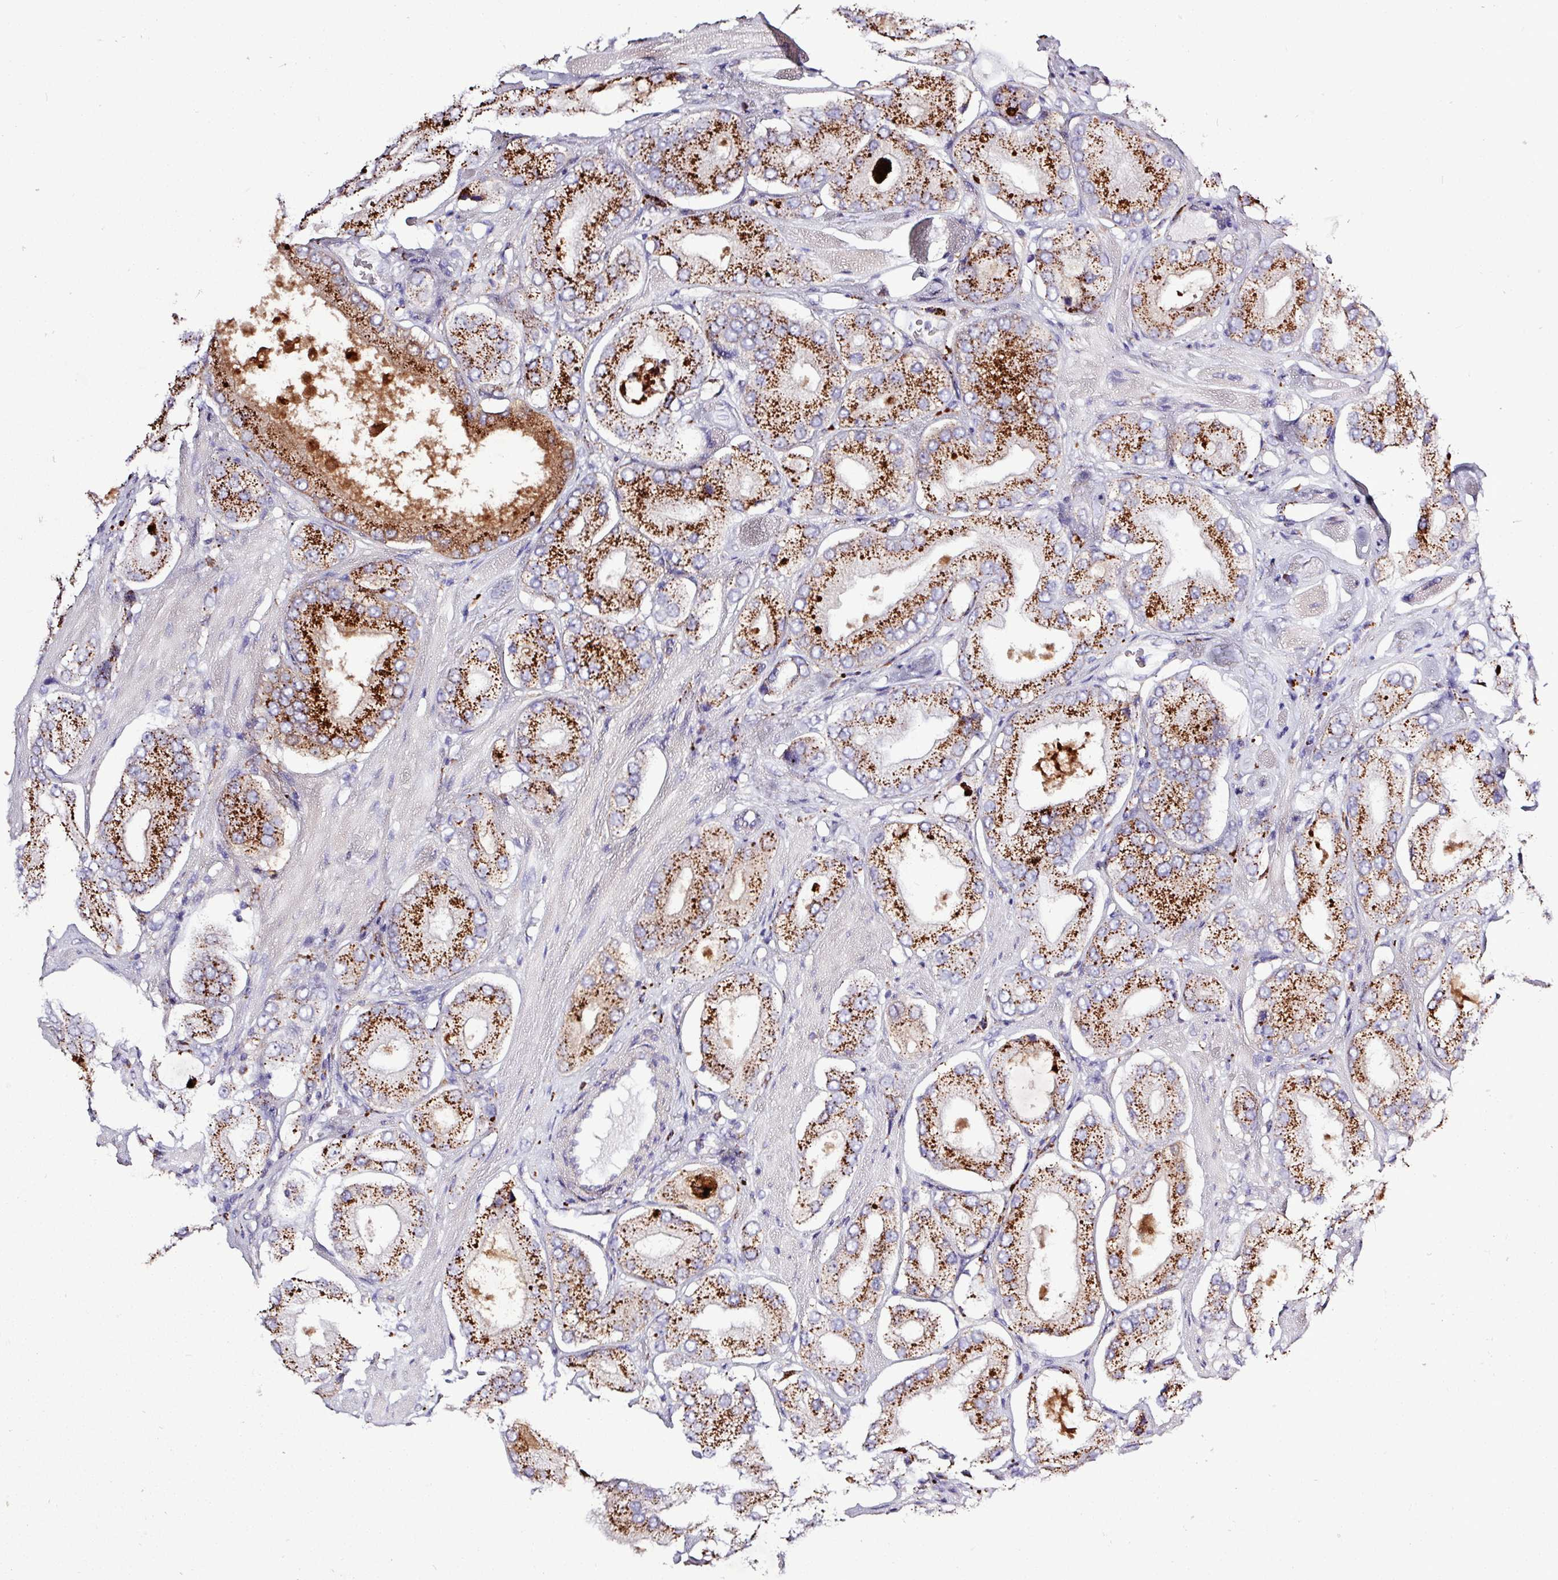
{"staining": {"intensity": "strong", "quantity": ">75%", "location": "cytoplasmic/membranous"}, "tissue": "prostate cancer", "cell_type": "Tumor cells", "image_type": "cancer", "snomed": [{"axis": "morphology", "description": "Adenocarcinoma, Low grade"}, {"axis": "topography", "description": "Prostate"}], "caption": "Protein expression analysis of human prostate cancer reveals strong cytoplasmic/membranous staining in about >75% of tumor cells.", "gene": "AMIGO2", "patient": {"sex": "male", "age": 42}}